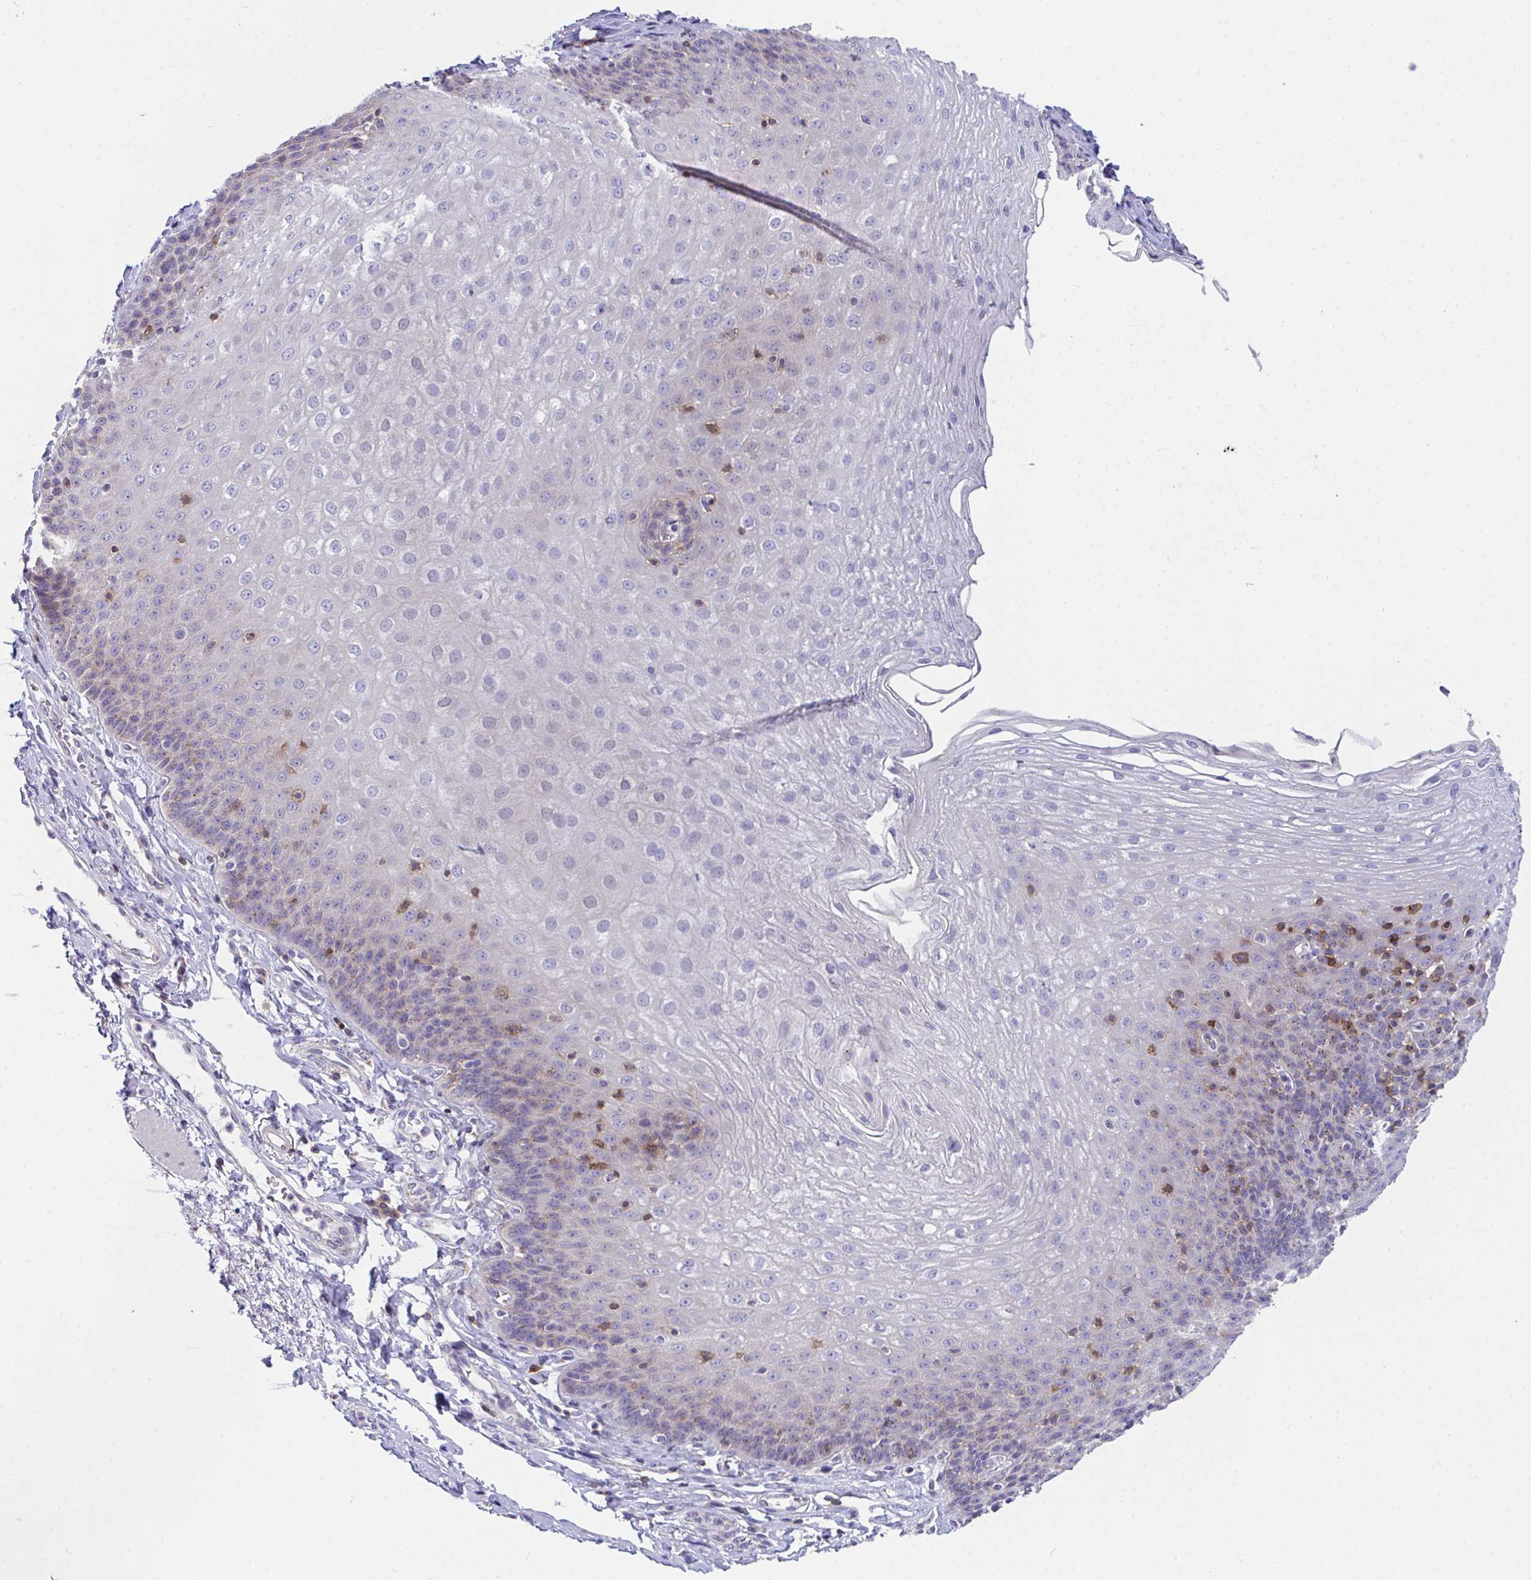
{"staining": {"intensity": "negative", "quantity": "none", "location": "none"}, "tissue": "esophagus", "cell_type": "Squamous epithelial cells", "image_type": "normal", "snomed": [{"axis": "morphology", "description": "Normal tissue, NOS"}, {"axis": "topography", "description": "Esophagus"}], "caption": "IHC image of normal esophagus: esophagus stained with DAB (3,3'-diaminobenzidine) displays no significant protein positivity in squamous epithelial cells. Brightfield microscopy of immunohistochemistry (IHC) stained with DAB (3,3'-diaminobenzidine) (brown) and hematoxylin (blue), captured at high magnification.", "gene": "MIA3", "patient": {"sex": "female", "age": 81}}